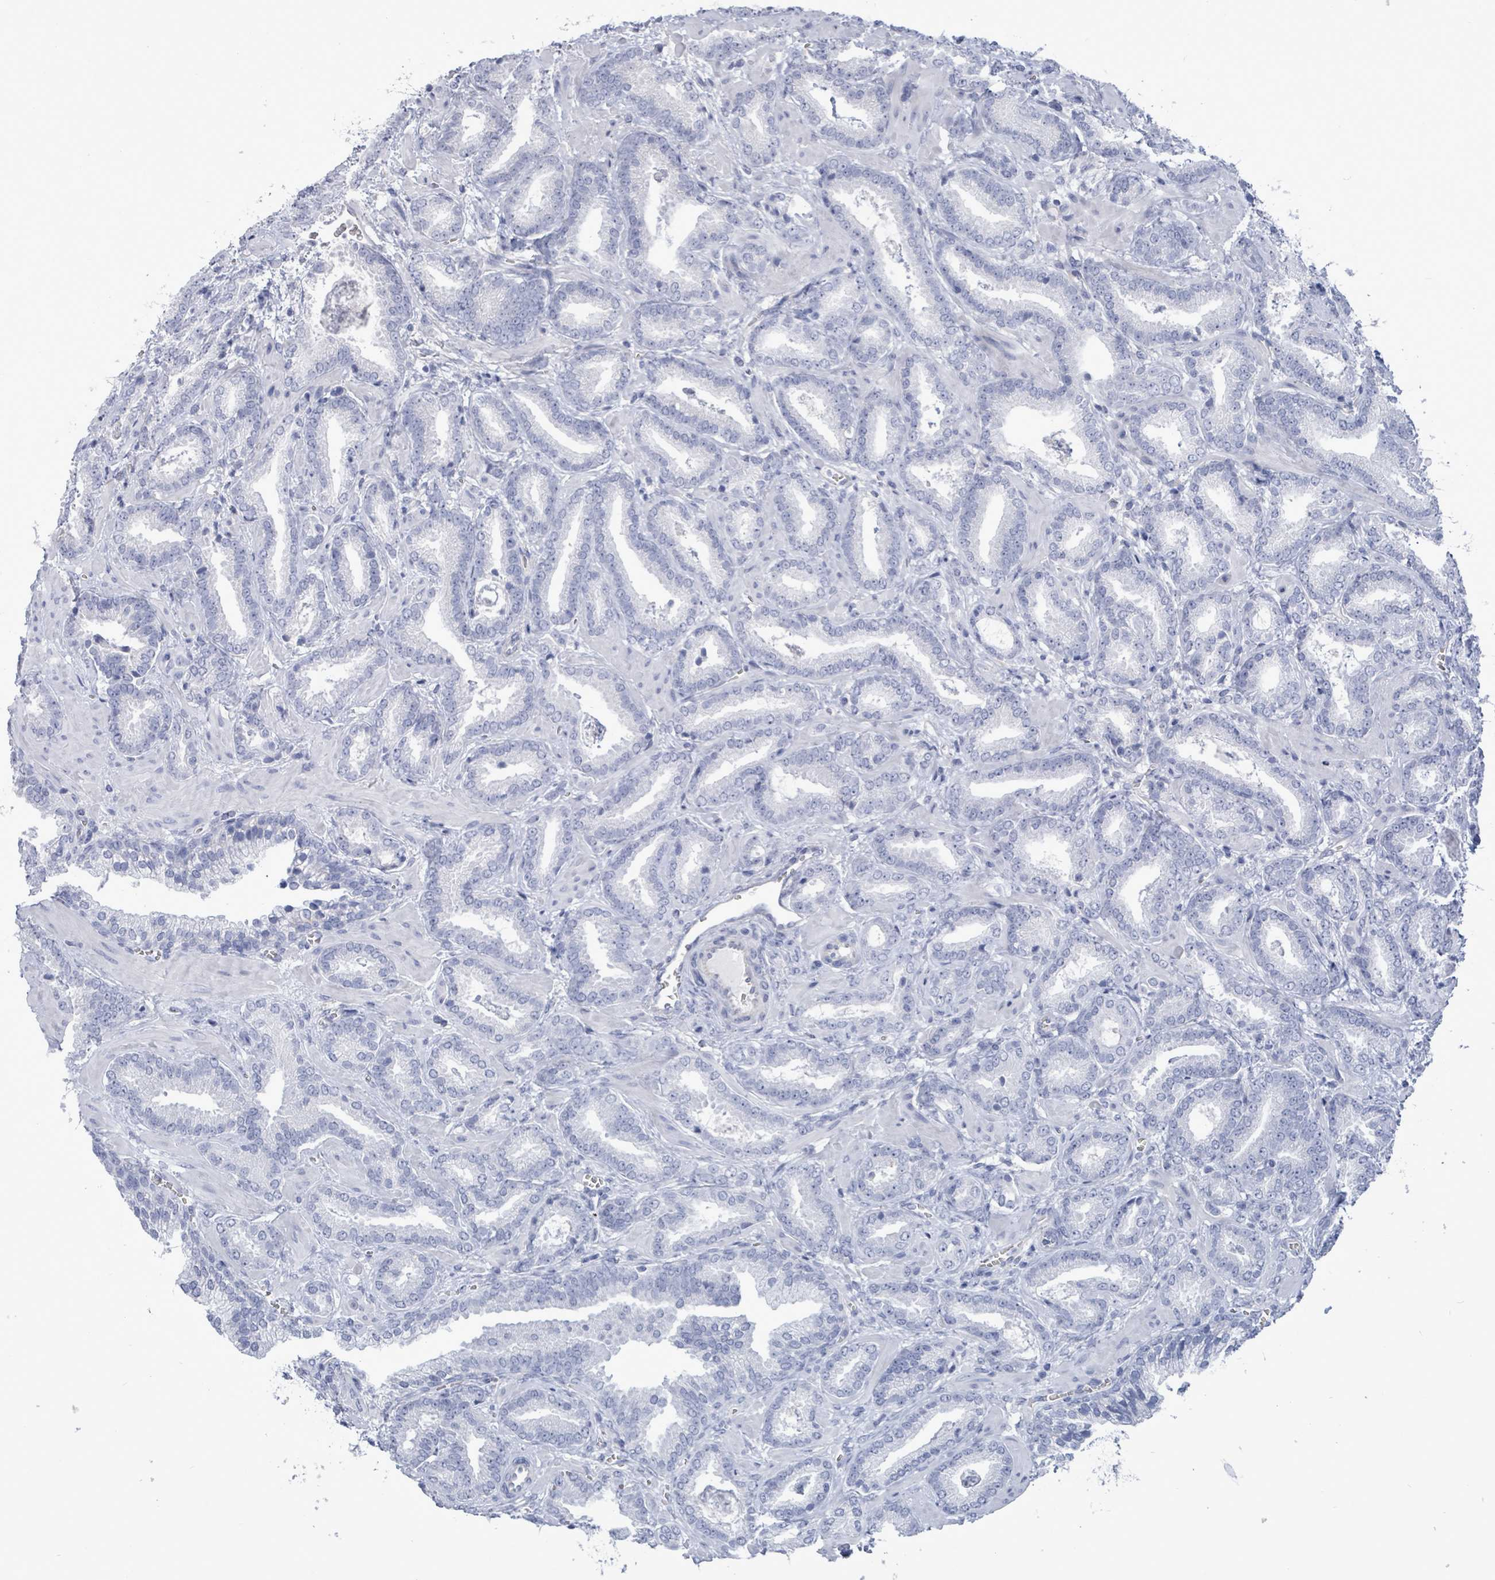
{"staining": {"intensity": "negative", "quantity": "none", "location": "none"}, "tissue": "prostate cancer", "cell_type": "Tumor cells", "image_type": "cancer", "snomed": [{"axis": "morphology", "description": "Adenocarcinoma, Low grade"}, {"axis": "topography", "description": "Prostate"}], "caption": "High power microscopy micrograph of an immunohistochemistry (IHC) micrograph of prostate cancer (adenocarcinoma (low-grade)), revealing no significant staining in tumor cells.", "gene": "CT45A5", "patient": {"sex": "male", "age": 62}}